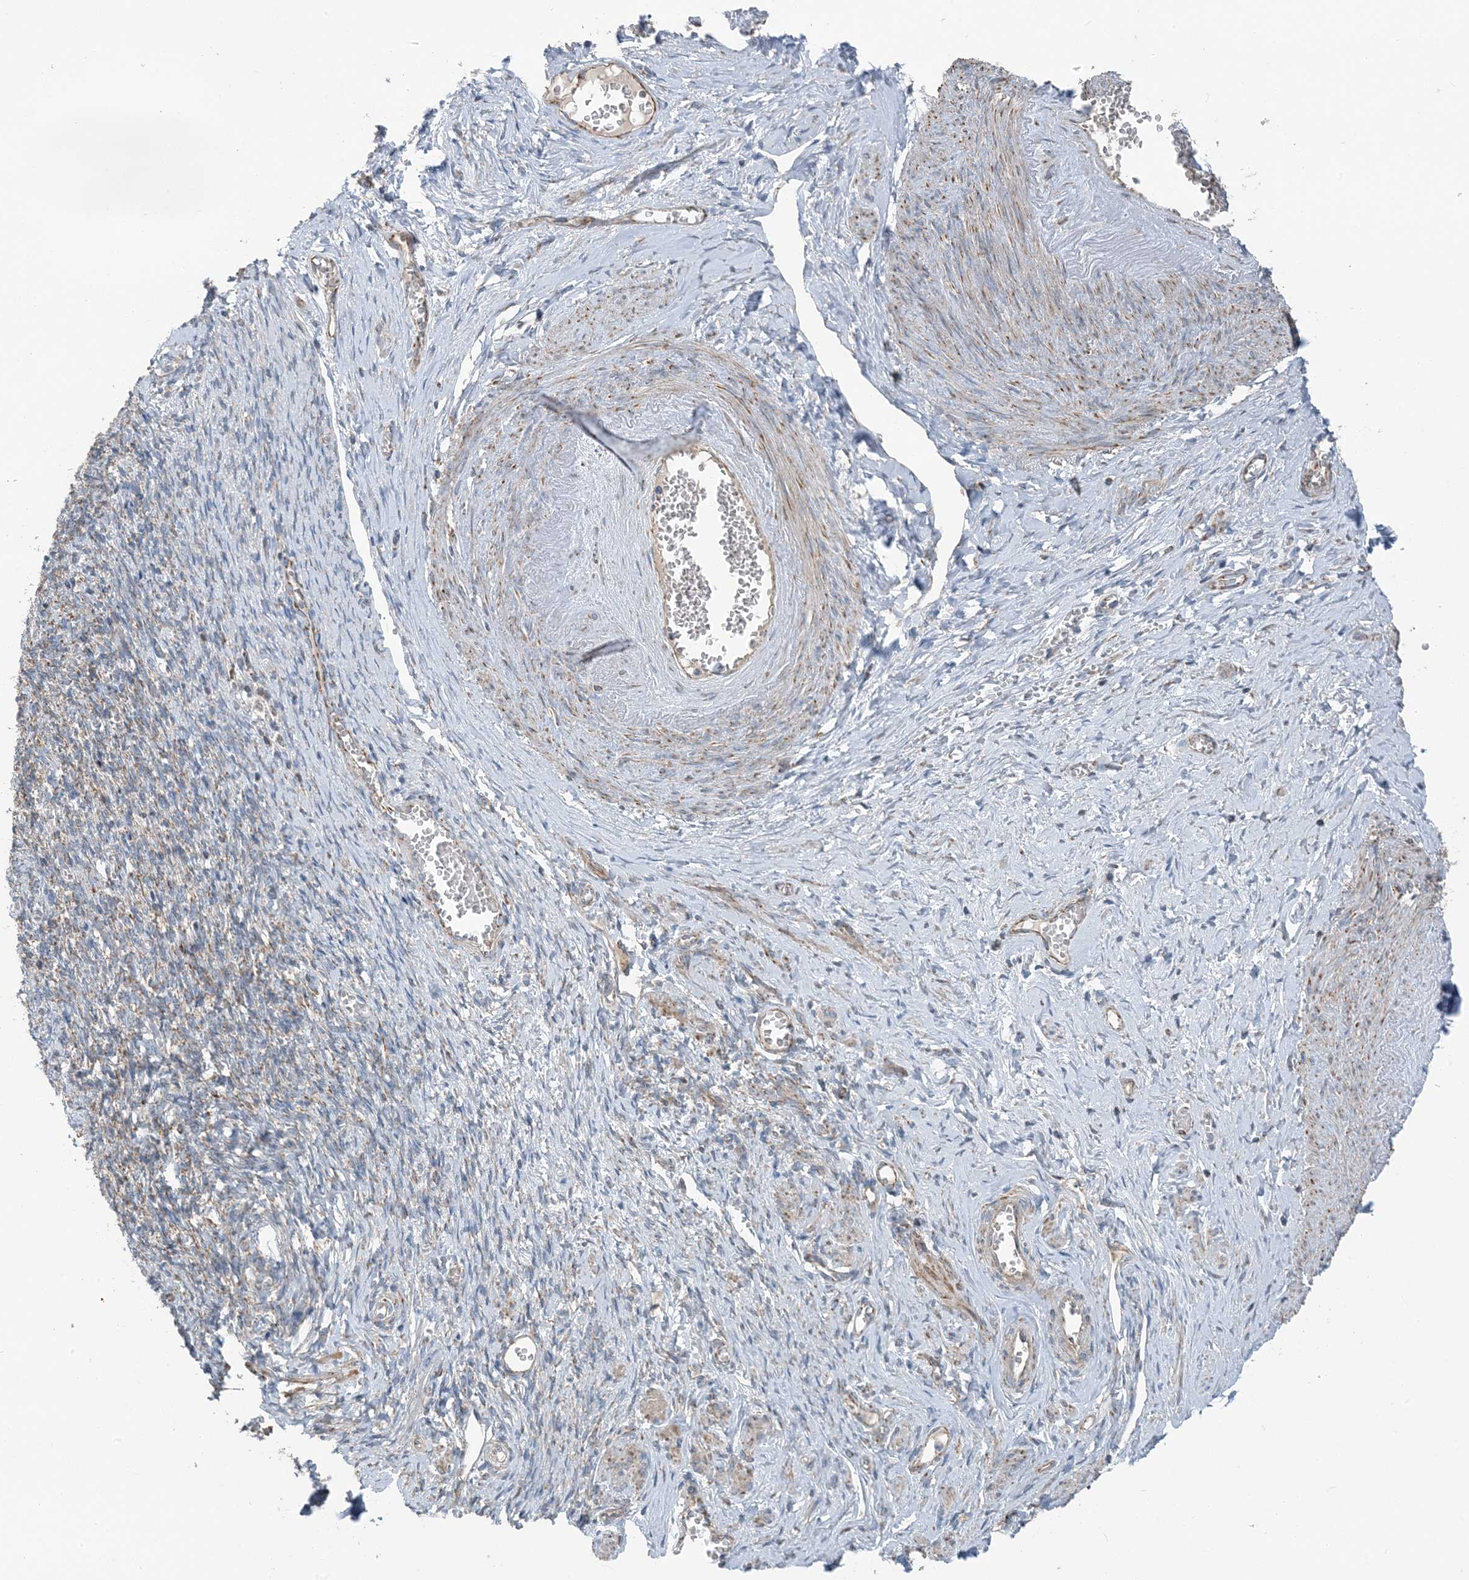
{"staining": {"intensity": "weak", "quantity": ">75%", "location": "cytoplasmic/membranous"}, "tissue": "adipose tissue", "cell_type": "Adipocytes", "image_type": "normal", "snomed": [{"axis": "morphology", "description": "Normal tissue, NOS"}, {"axis": "topography", "description": "Vascular tissue"}, {"axis": "topography", "description": "Fallopian tube"}, {"axis": "topography", "description": "Ovary"}], "caption": "Adipose tissue stained with a brown dye displays weak cytoplasmic/membranous positive positivity in approximately >75% of adipocytes.", "gene": "PILRB", "patient": {"sex": "female", "age": 67}}